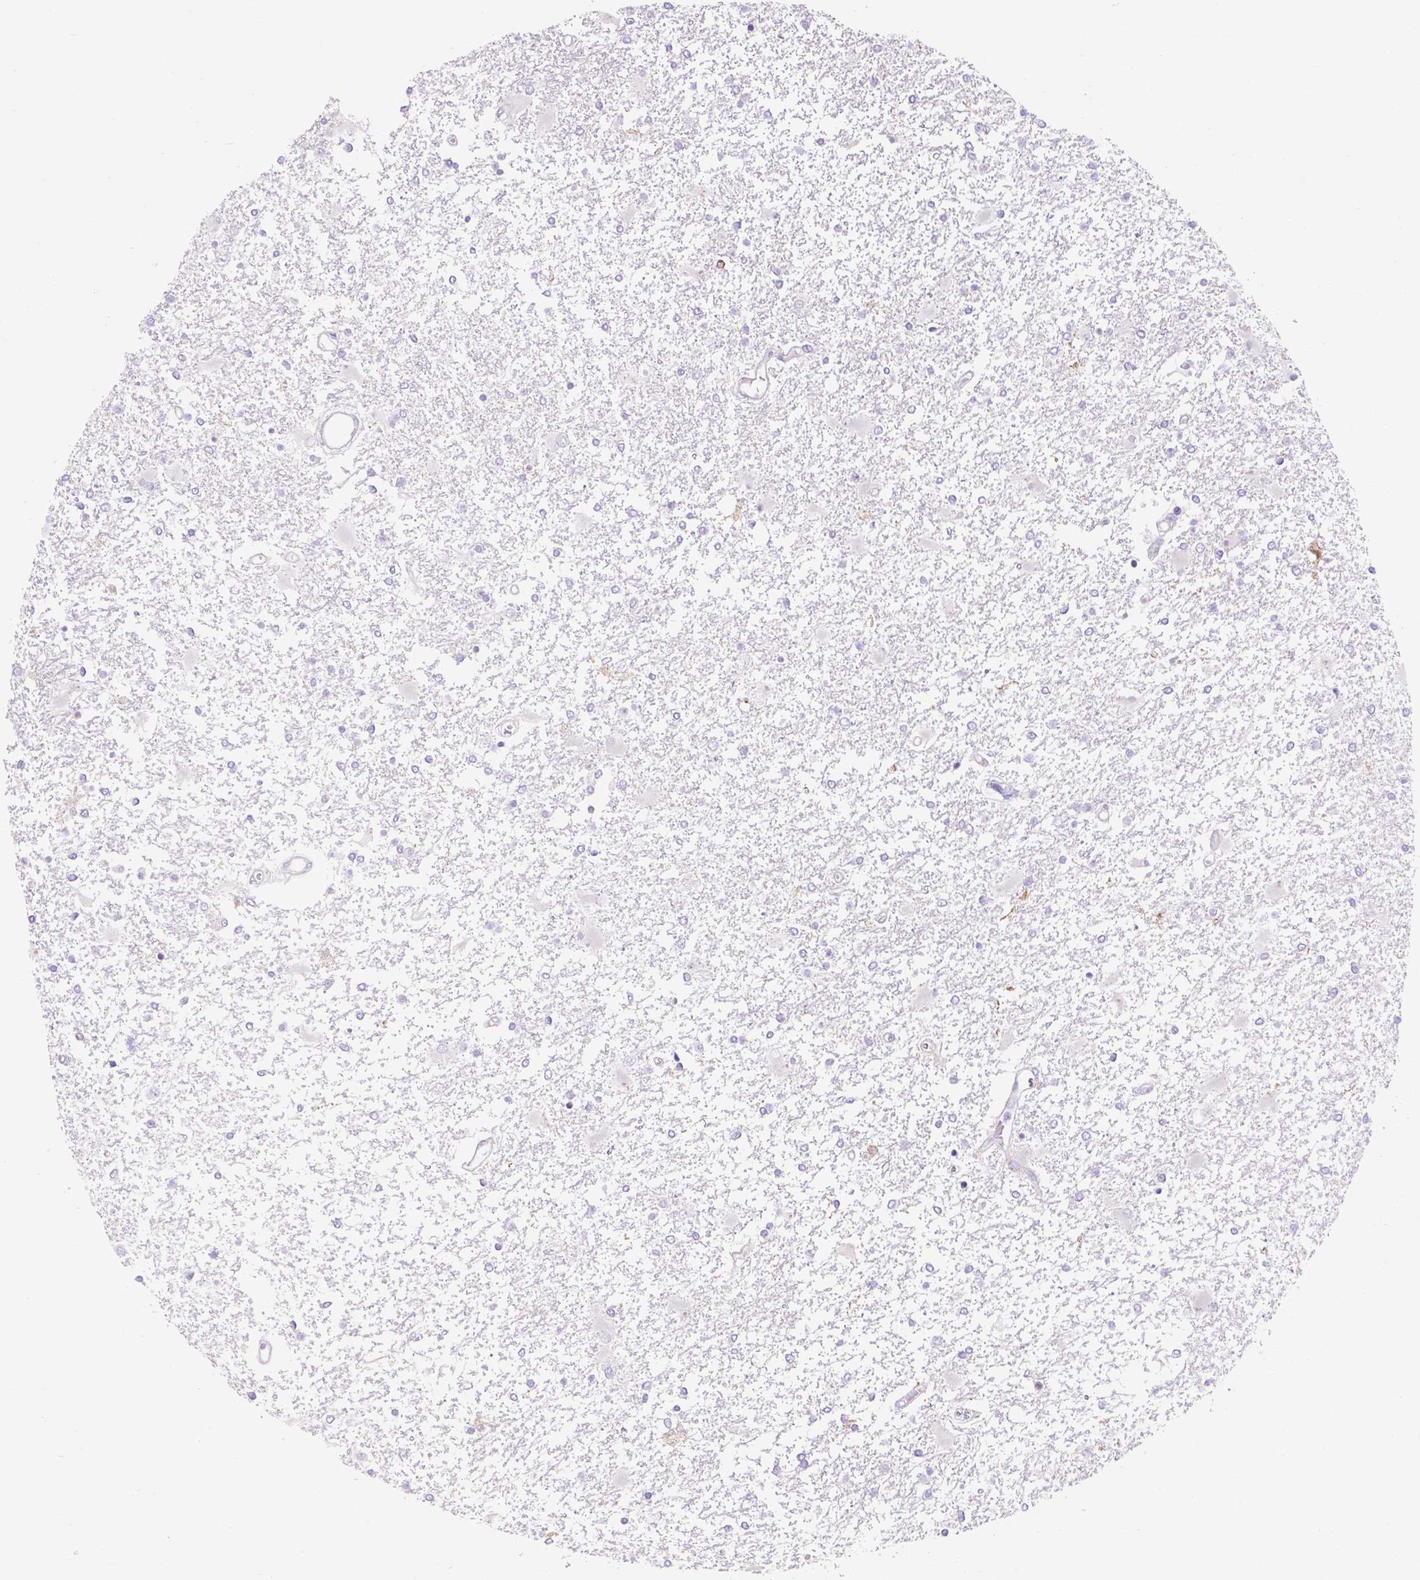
{"staining": {"intensity": "negative", "quantity": "none", "location": "none"}, "tissue": "glioma", "cell_type": "Tumor cells", "image_type": "cancer", "snomed": [{"axis": "morphology", "description": "Glioma, malignant, High grade"}, {"axis": "topography", "description": "Cerebral cortex"}], "caption": "Immunohistochemistry (IHC) image of neoplastic tissue: high-grade glioma (malignant) stained with DAB exhibits no significant protein expression in tumor cells.", "gene": "EGFR", "patient": {"sex": "male", "age": 79}}